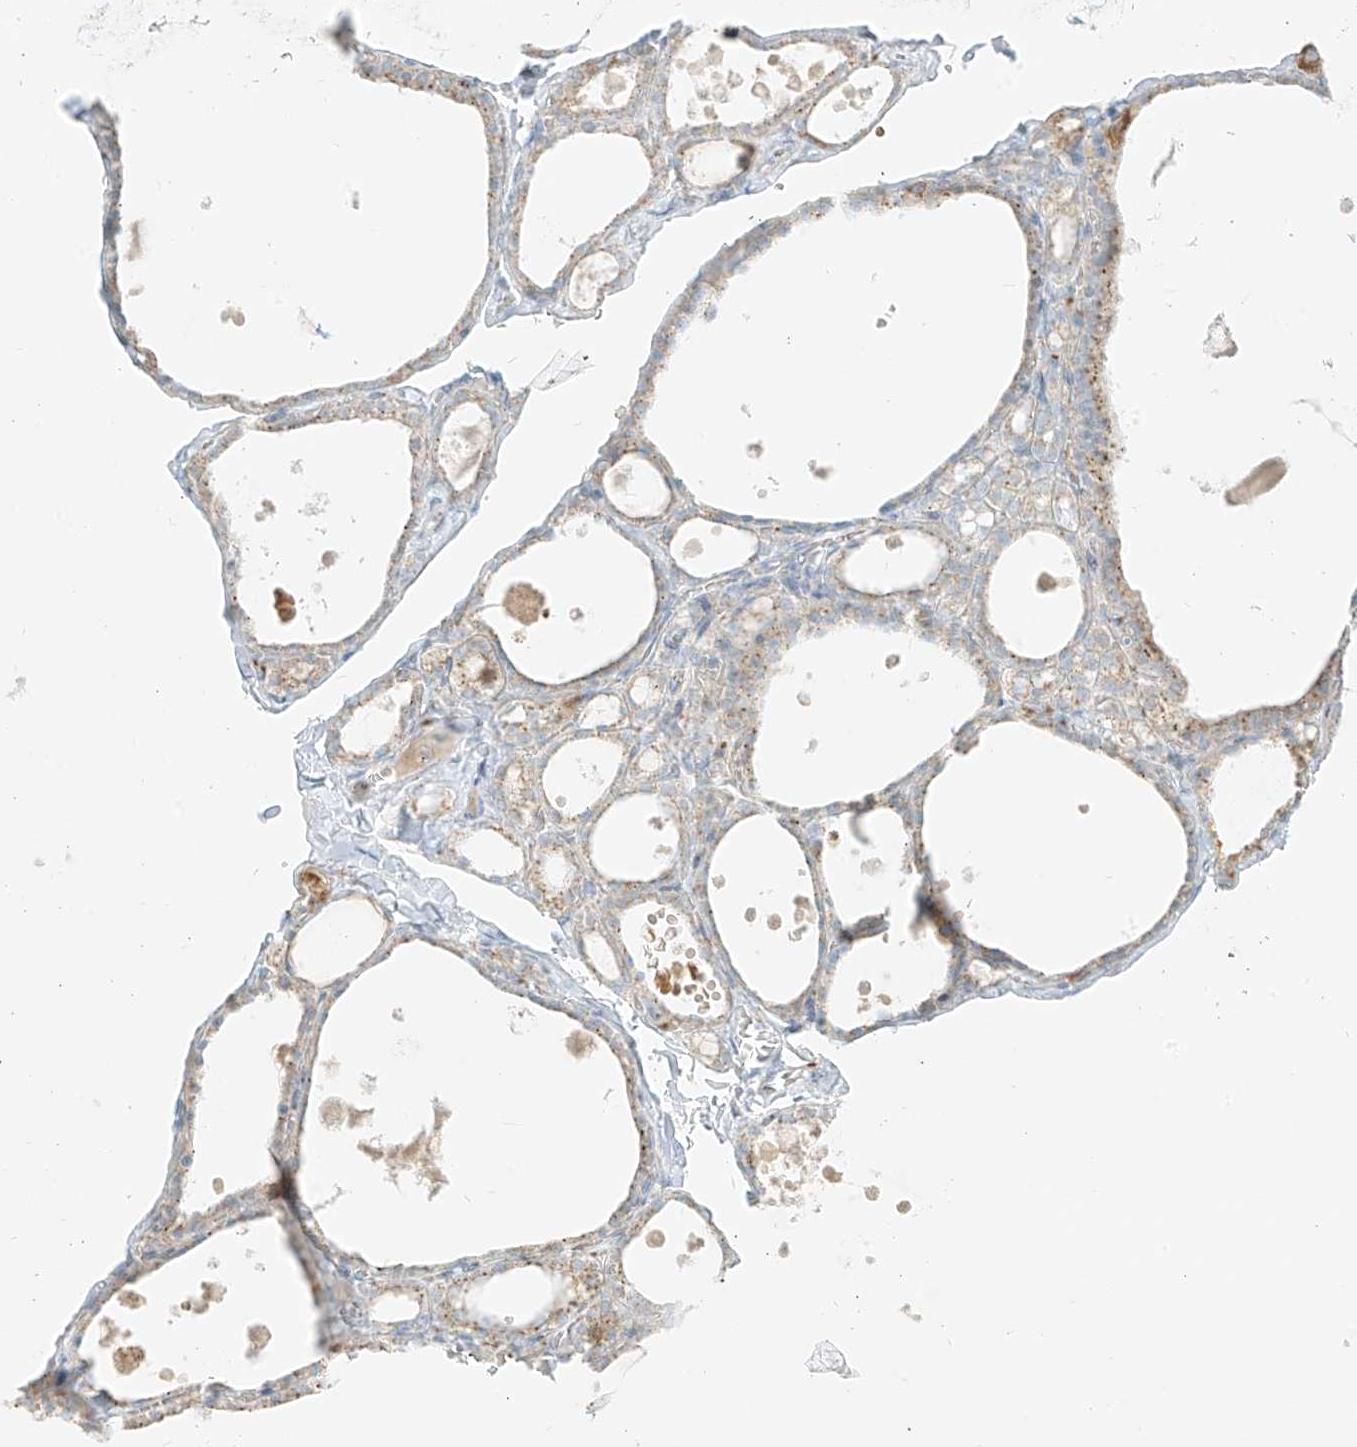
{"staining": {"intensity": "weak", "quantity": "25%-75%", "location": "cytoplasmic/membranous"}, "tissue": "thyroid gland", "cell_type": "Glandular cells", "image_type": "normal", "snomed": [{"axis": "morphology", "description": "Normal tissue, NOS"}, {"axis": "topography", "description": "Thyroid gland"}], "caption": "There is low levels of weak cytoplasmic/membranous positivity in glandular cells of benign thyroid gland, as demonstrated by immunohistochemical staining (brown color).", "gene": "TMEM87B", "patient": {"sex": "male", "age": 56}}